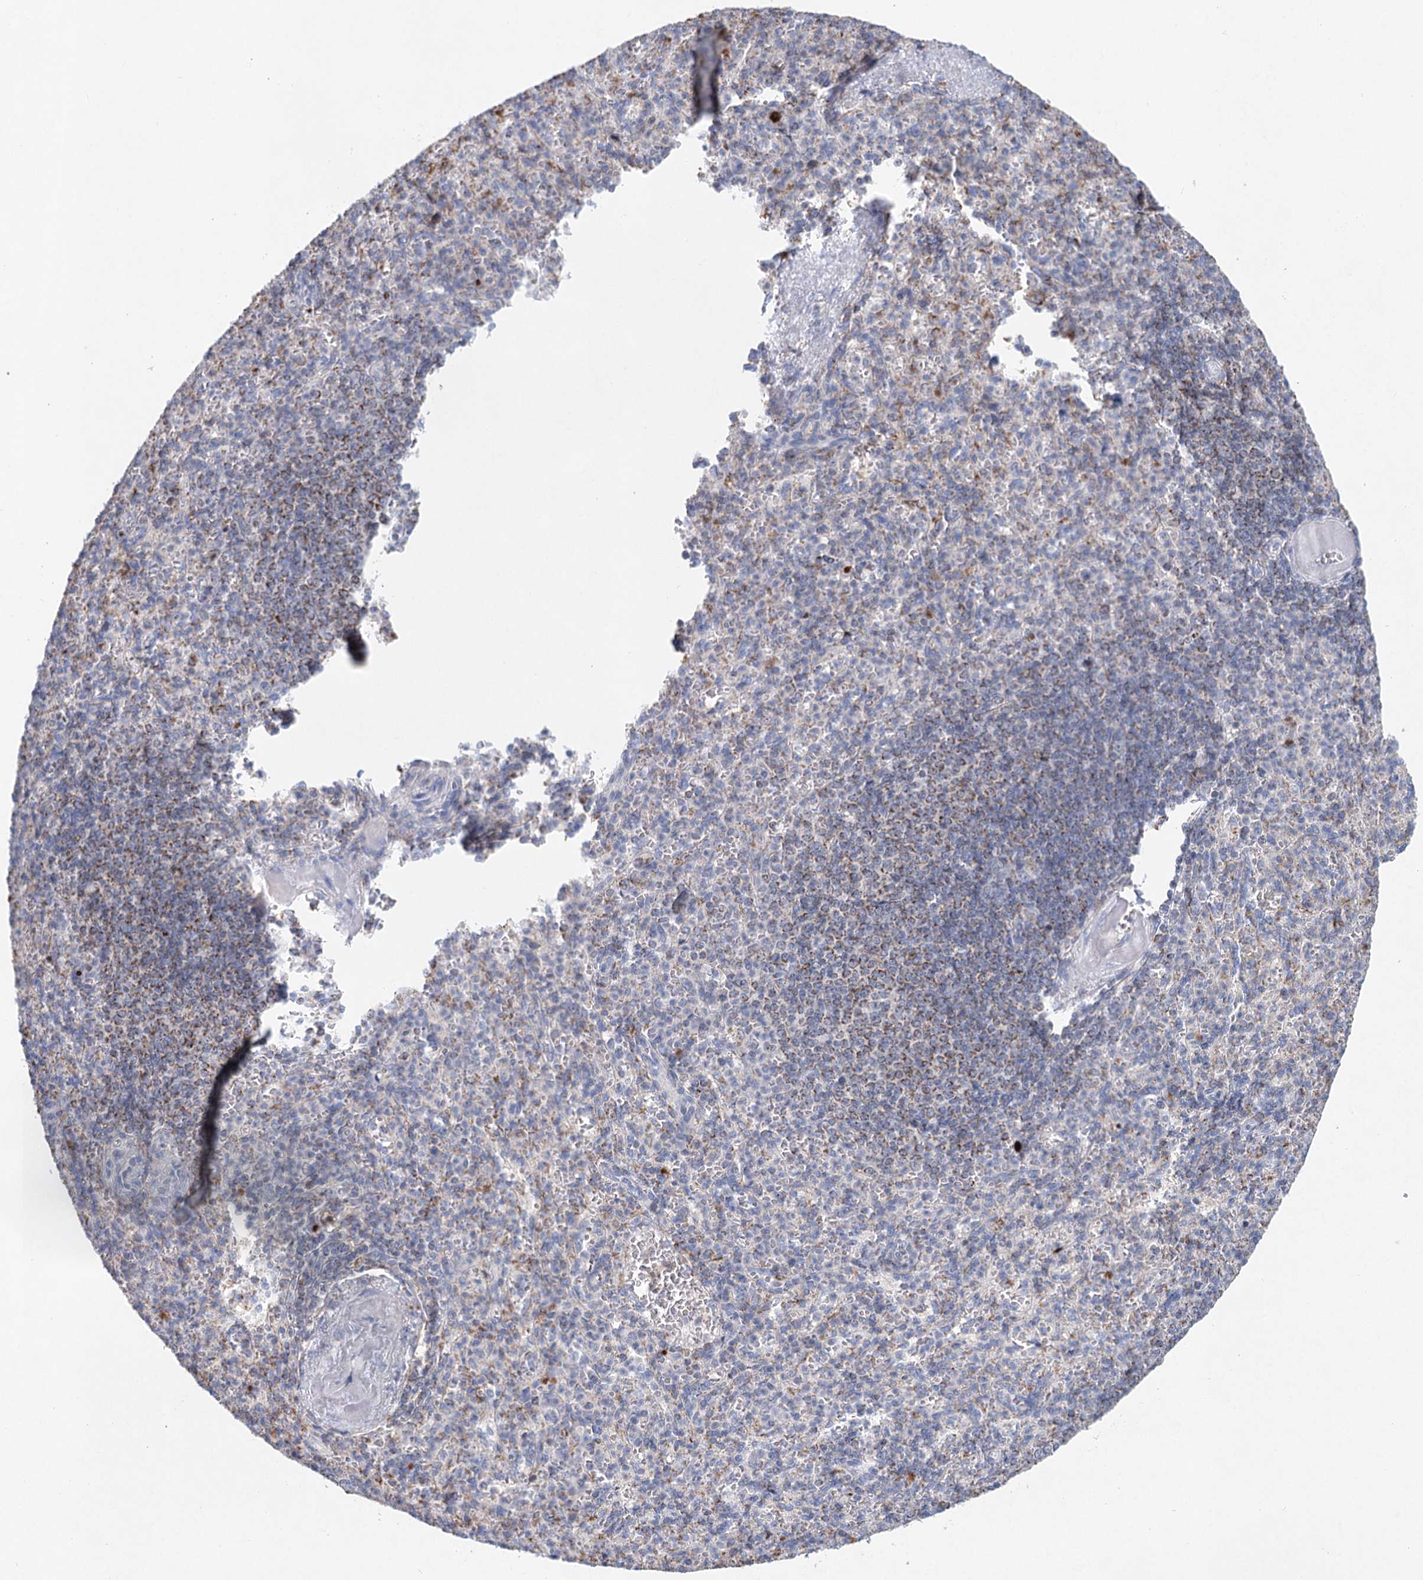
{"staining": {"intensity": "weak", "quantity": "<25%", "location": "cytoplasmic/membranous"}, "tissue": "spleen", "cell_type": "Cells in red pulp", "image_type": "normal", "snomed": [{"axis": "morphology", "description": "Normal tissue, NOS"}, {"axis": "topography", "description": "Spleen"}], "caption": "DAB immunohistochemical staining of normal spleen shows no significant positivity in cells in red pulp. The staining was performed using DAB (3,3'-diaminobenzidine) to visualize the protein expression in brown, while the nuclei were stained in blue with hematoxylin (Magnification: 20x).", "gene": "XPO6", "patient": {"sex": "female", "age": 74}}